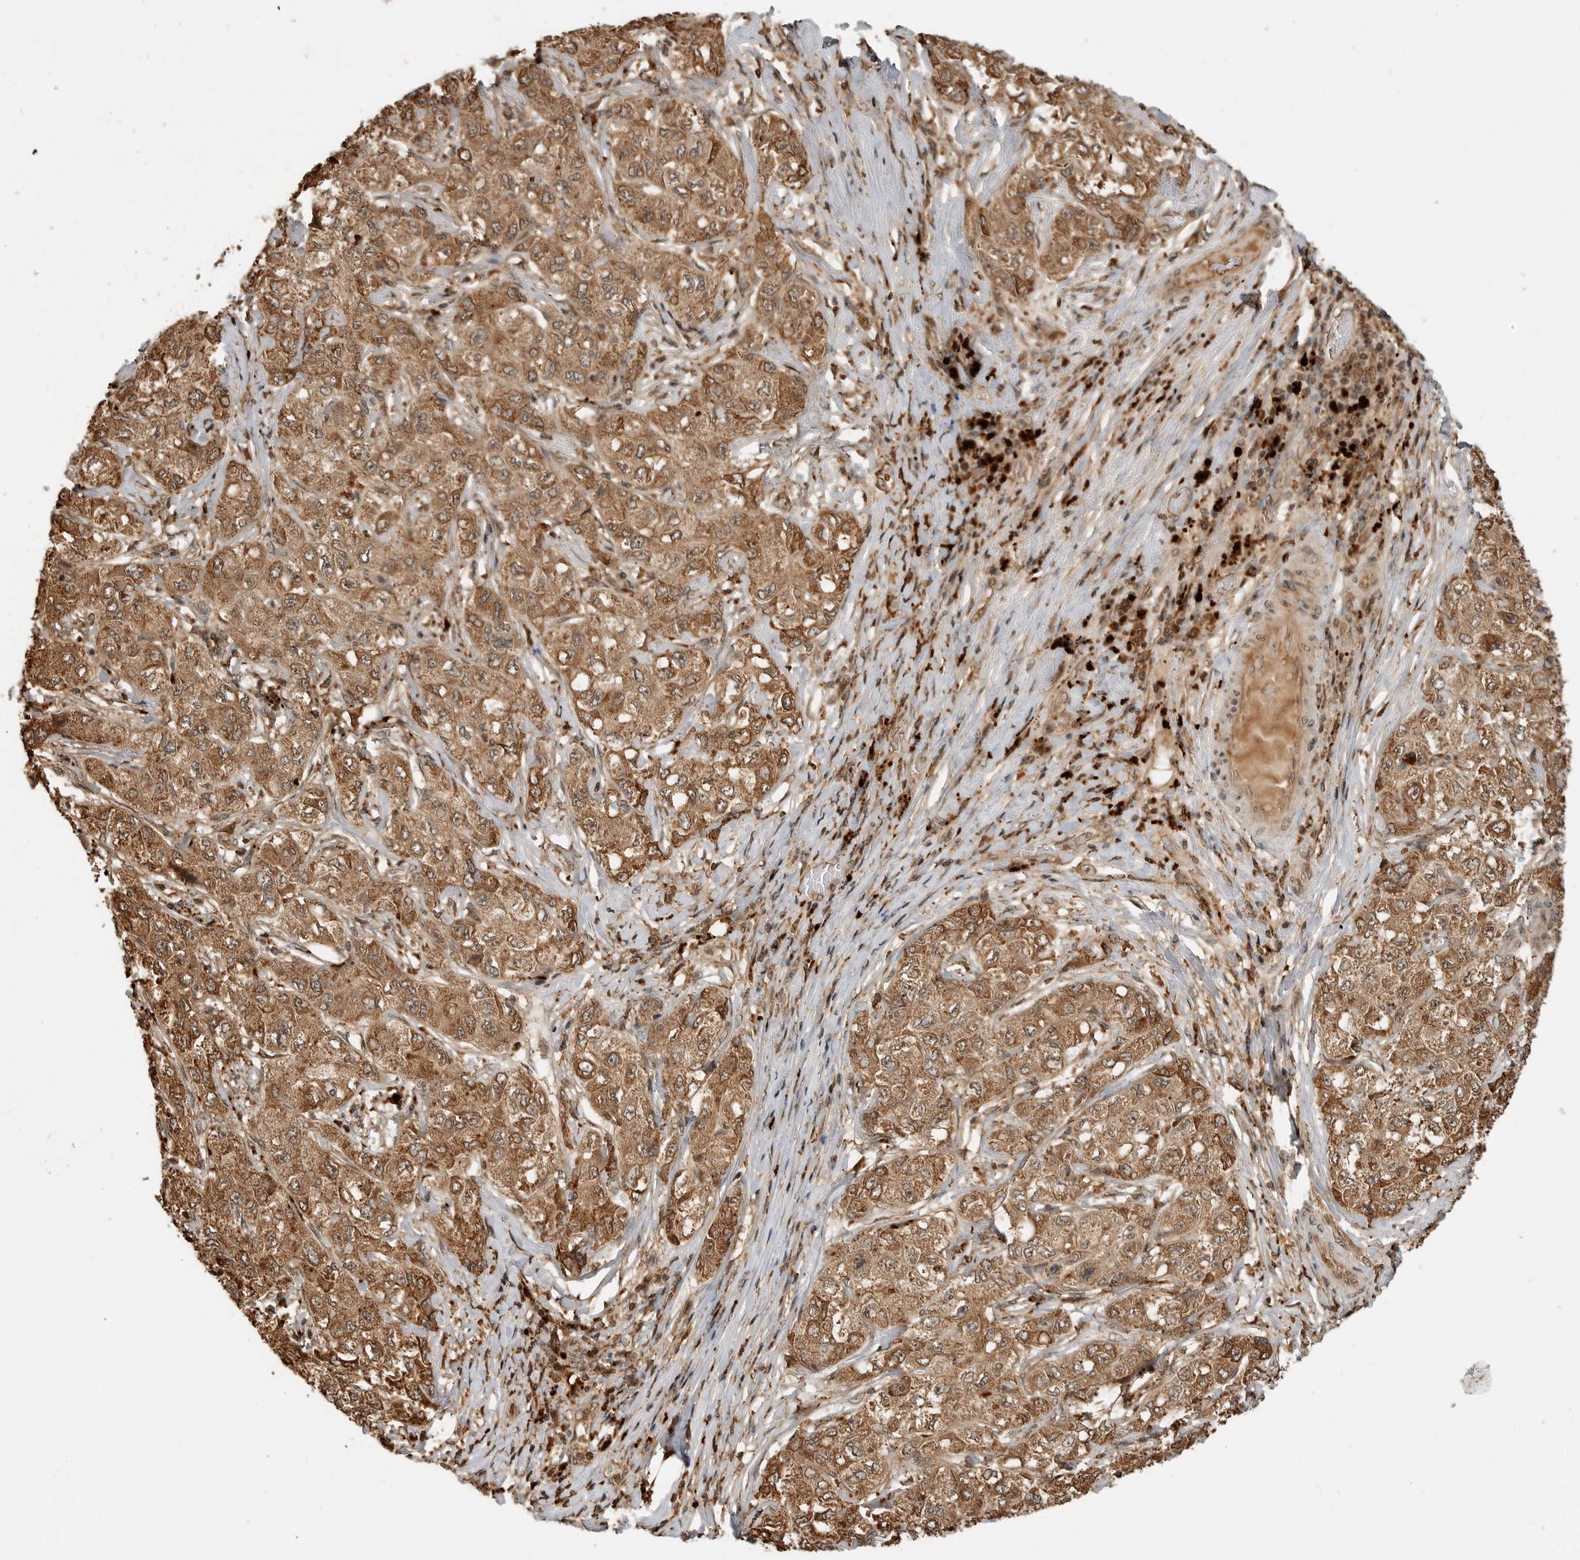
{"staining": {"intensity": "moderate", "quantity": ">75%", "location": "cytoplasmic/membranous,nuclear"}, "tissue": "liver cancer", "cell_type": "Tumor cells", "image_type": "cancer", "snomed": [{"axis": "morphology", "description": "Carcinoma, Hepatocellular, NOS"}, {"axis": "topography", "description": "Liver"}], "caption": "A medium amount of moderate cytoplasmic/membranous and nuclear expression is appreciated in approximately >75% of tumor cells in hepatocellular carcinoma (liver) tissue.", "gene": "BMP2K", "patient": {"sex": "male", "age": 80}}